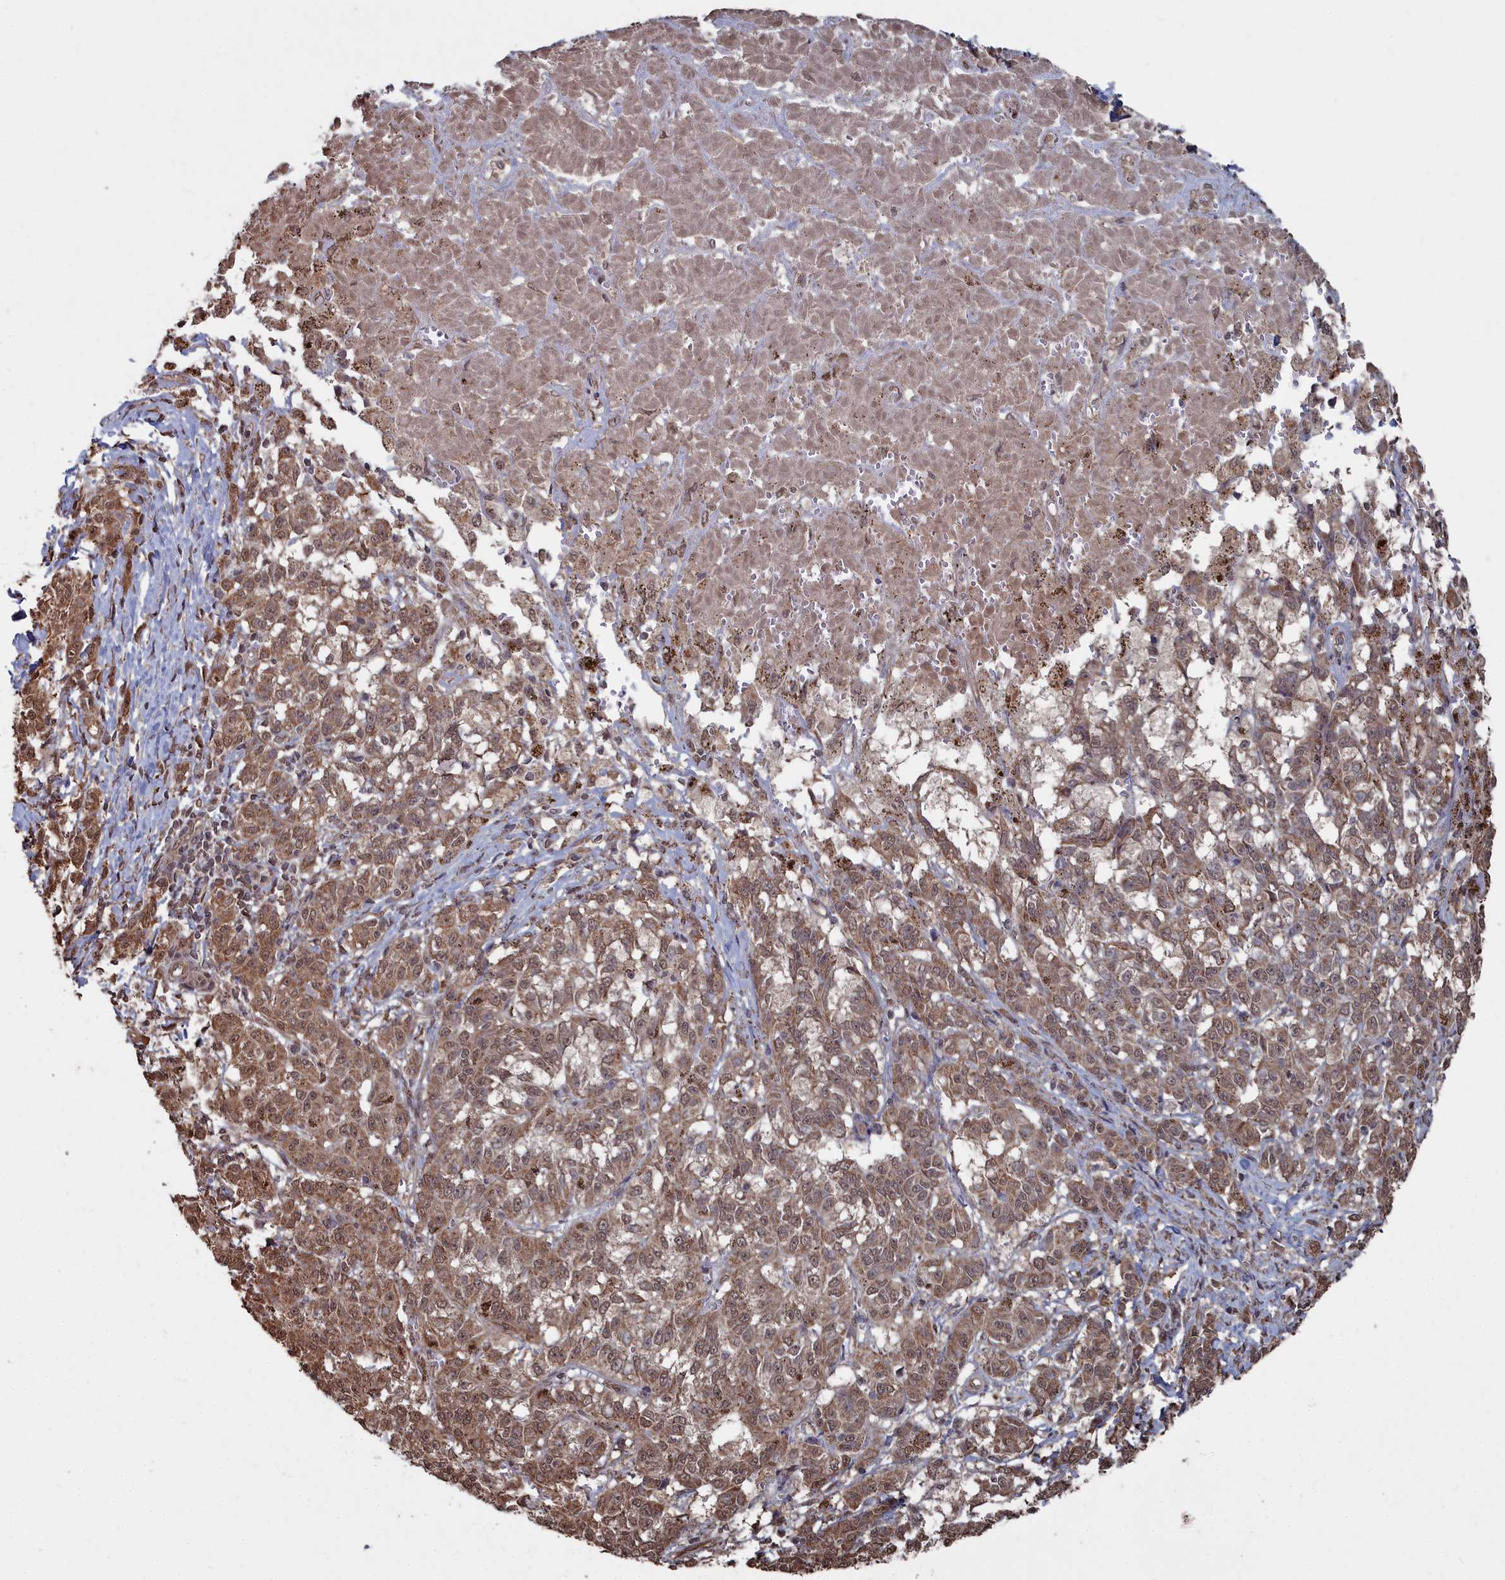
{"staining": {"intensity": "moderate", "quantity": ">75%", "location": "cytoplasmic/membranous,nuclear"}, "tissue": "melanoma", "cell_type": "Tumor cells", "image_type": "cancer", "snomed": [{"axis": "morphology", "description": "Malignant melanoma, NOS"}, {"axis": "topography", "description": "Skin"}], "caption": "Moderate cytoplasmic/membranous and nuclear expression is identified in about >75% of tumor cells in malignant melanoma. The protein is stained brown, and the nuclei are stained in blue (DAB (3,3'-diaminobenzidine) IHC with brightfield microscopy, high magnification).", "gene": "CCNP", "patient": {"sex": "female", "age": 72}}